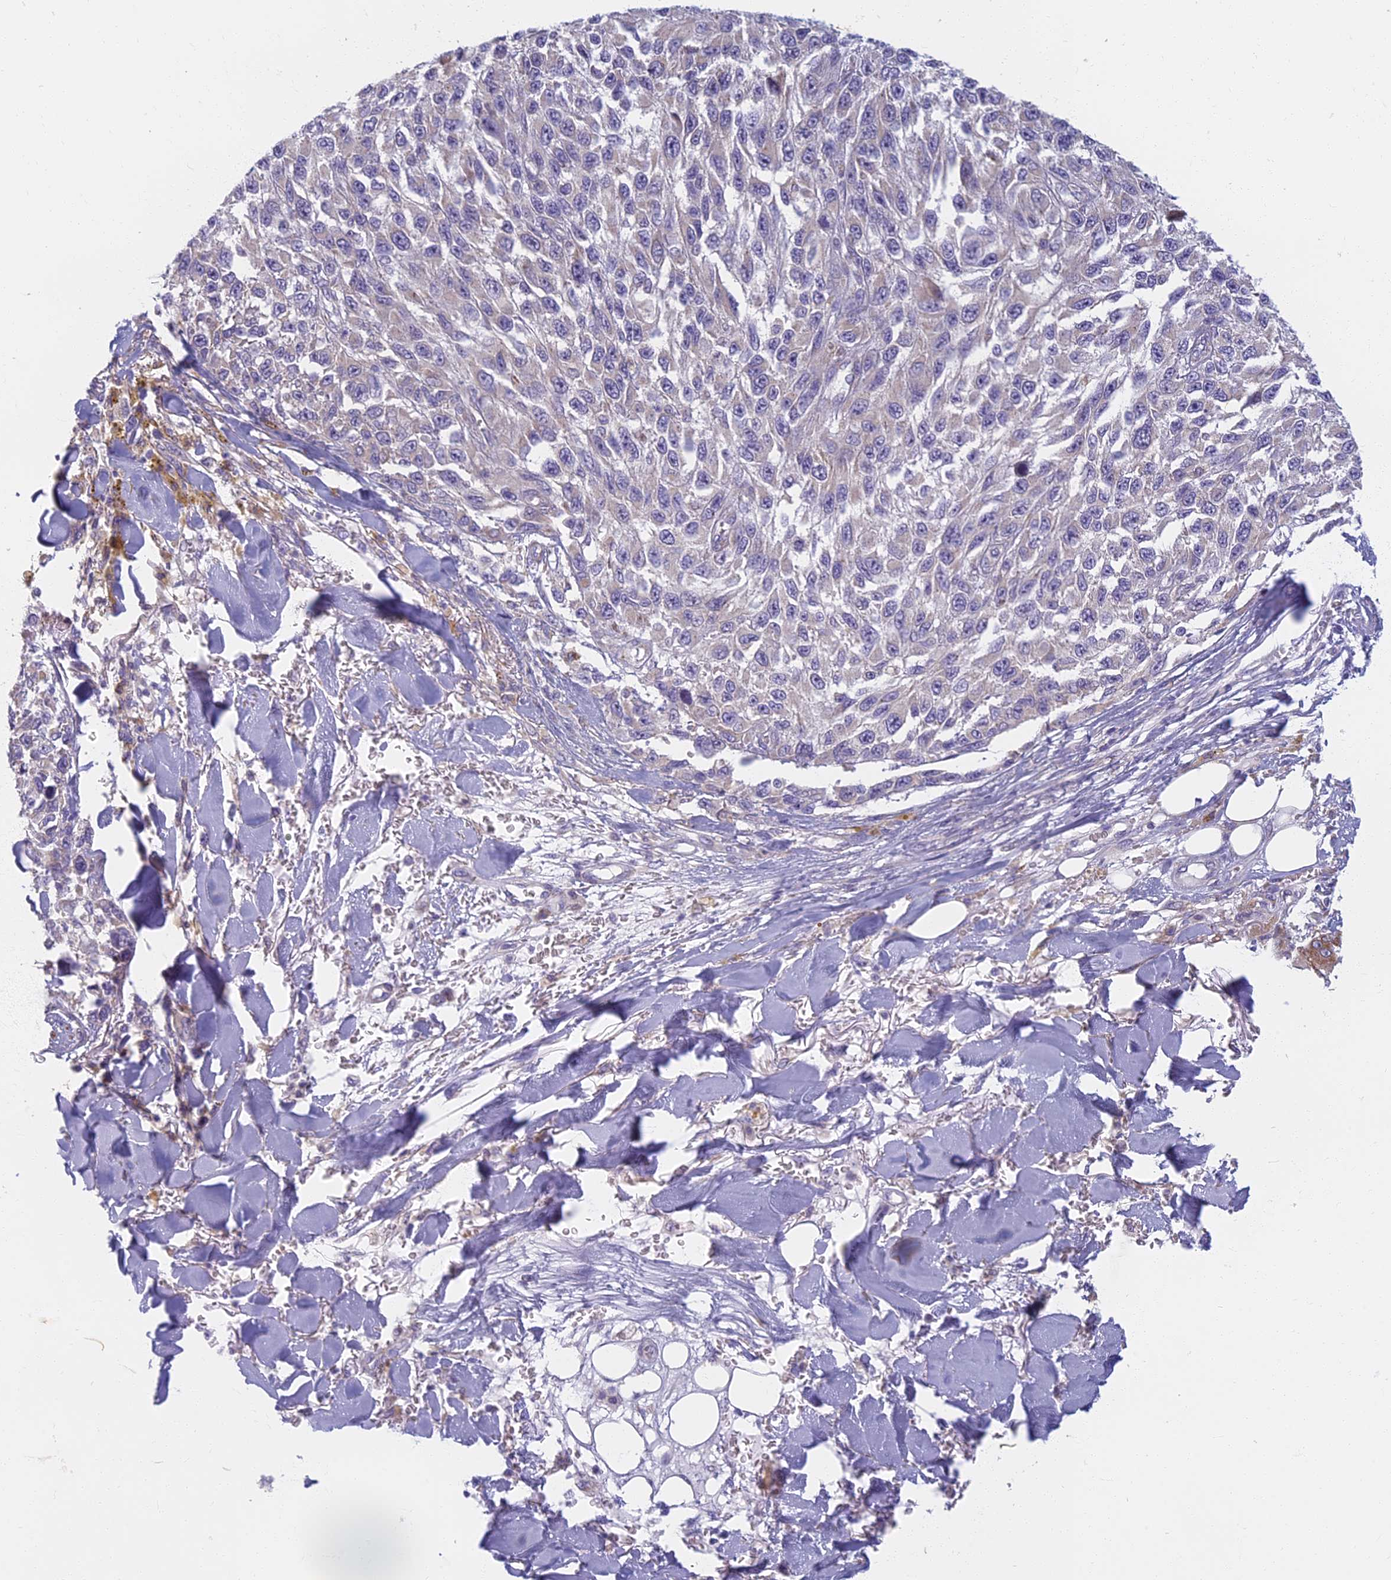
{"staining": {"intensity": "negative", "quantity": "none", "location": "none"}, "tissue": "melanoma", "cell_type": "Tumor cells", "image_type": "cancer", "snomed": [{"axis": "morphology", "description": "Normal tissue, NOS"}, {"axis": "morphology", "description": "Malignant melanoma, NOS"}, {"axis": "topography", "description": "Skin"}], "caption": "An immunohistochemistry histopathology image of malignant melanoma is shown. There is no staining in tumor cells of malignant melanoma.", "gene": "DDX51", "patient": {"sex": "female", "age": 96}}